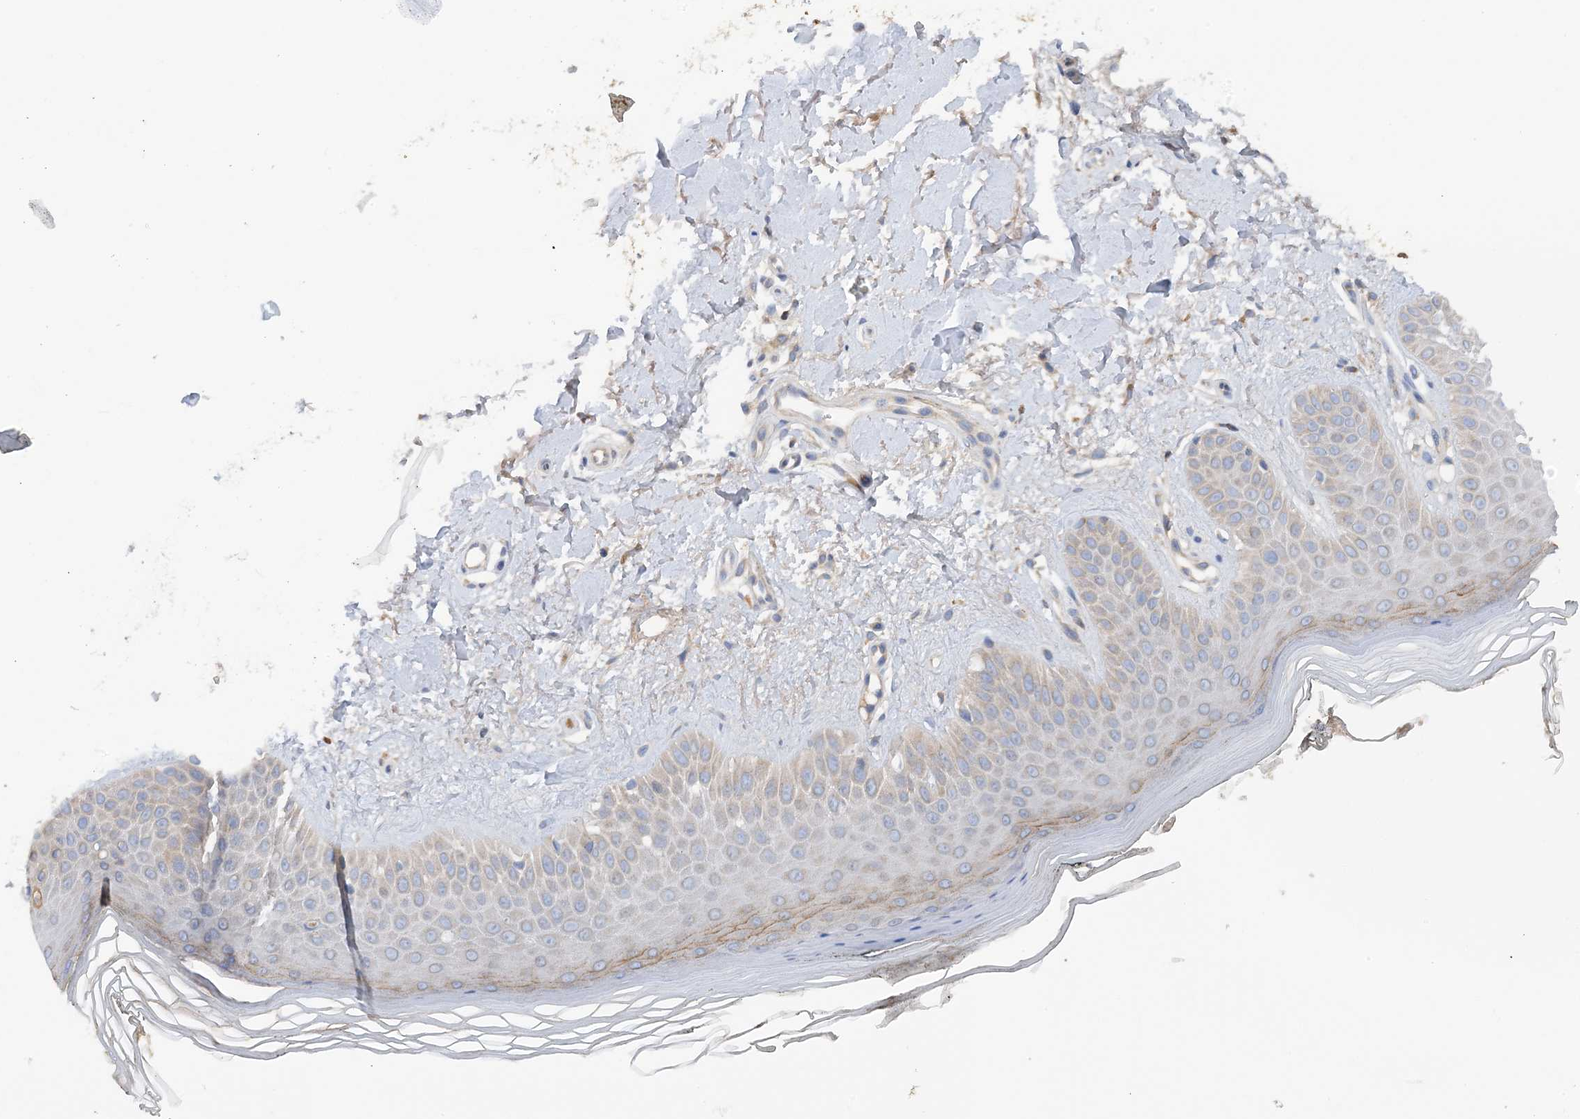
{"staining": {"intensity": "weak", "quantity": ">75%", "location": "cytoplasmic/membranous"}, "tissue": "skin", "cell_type": "Fibroblasts", "image_type": "normal", "snomed": [{"axis": "morphology", "description": "Normal tissue, NOS"}, {"axis": "topography", "description": "Skin"}], "caption": "The image exhibits immunohistochemical staining of unremarkable skin. There is weak cytoplasmic/membranous expression is present in approximately >75% of fibroblasts. (Stains: DAB (3,3'-diaminobenzidine) in brown, nuclei in blue, Microscopy: brightfield microscopy at high magnification).", "gene": "SLC5A11", "patient": {"sex": "female", "age": 64}}